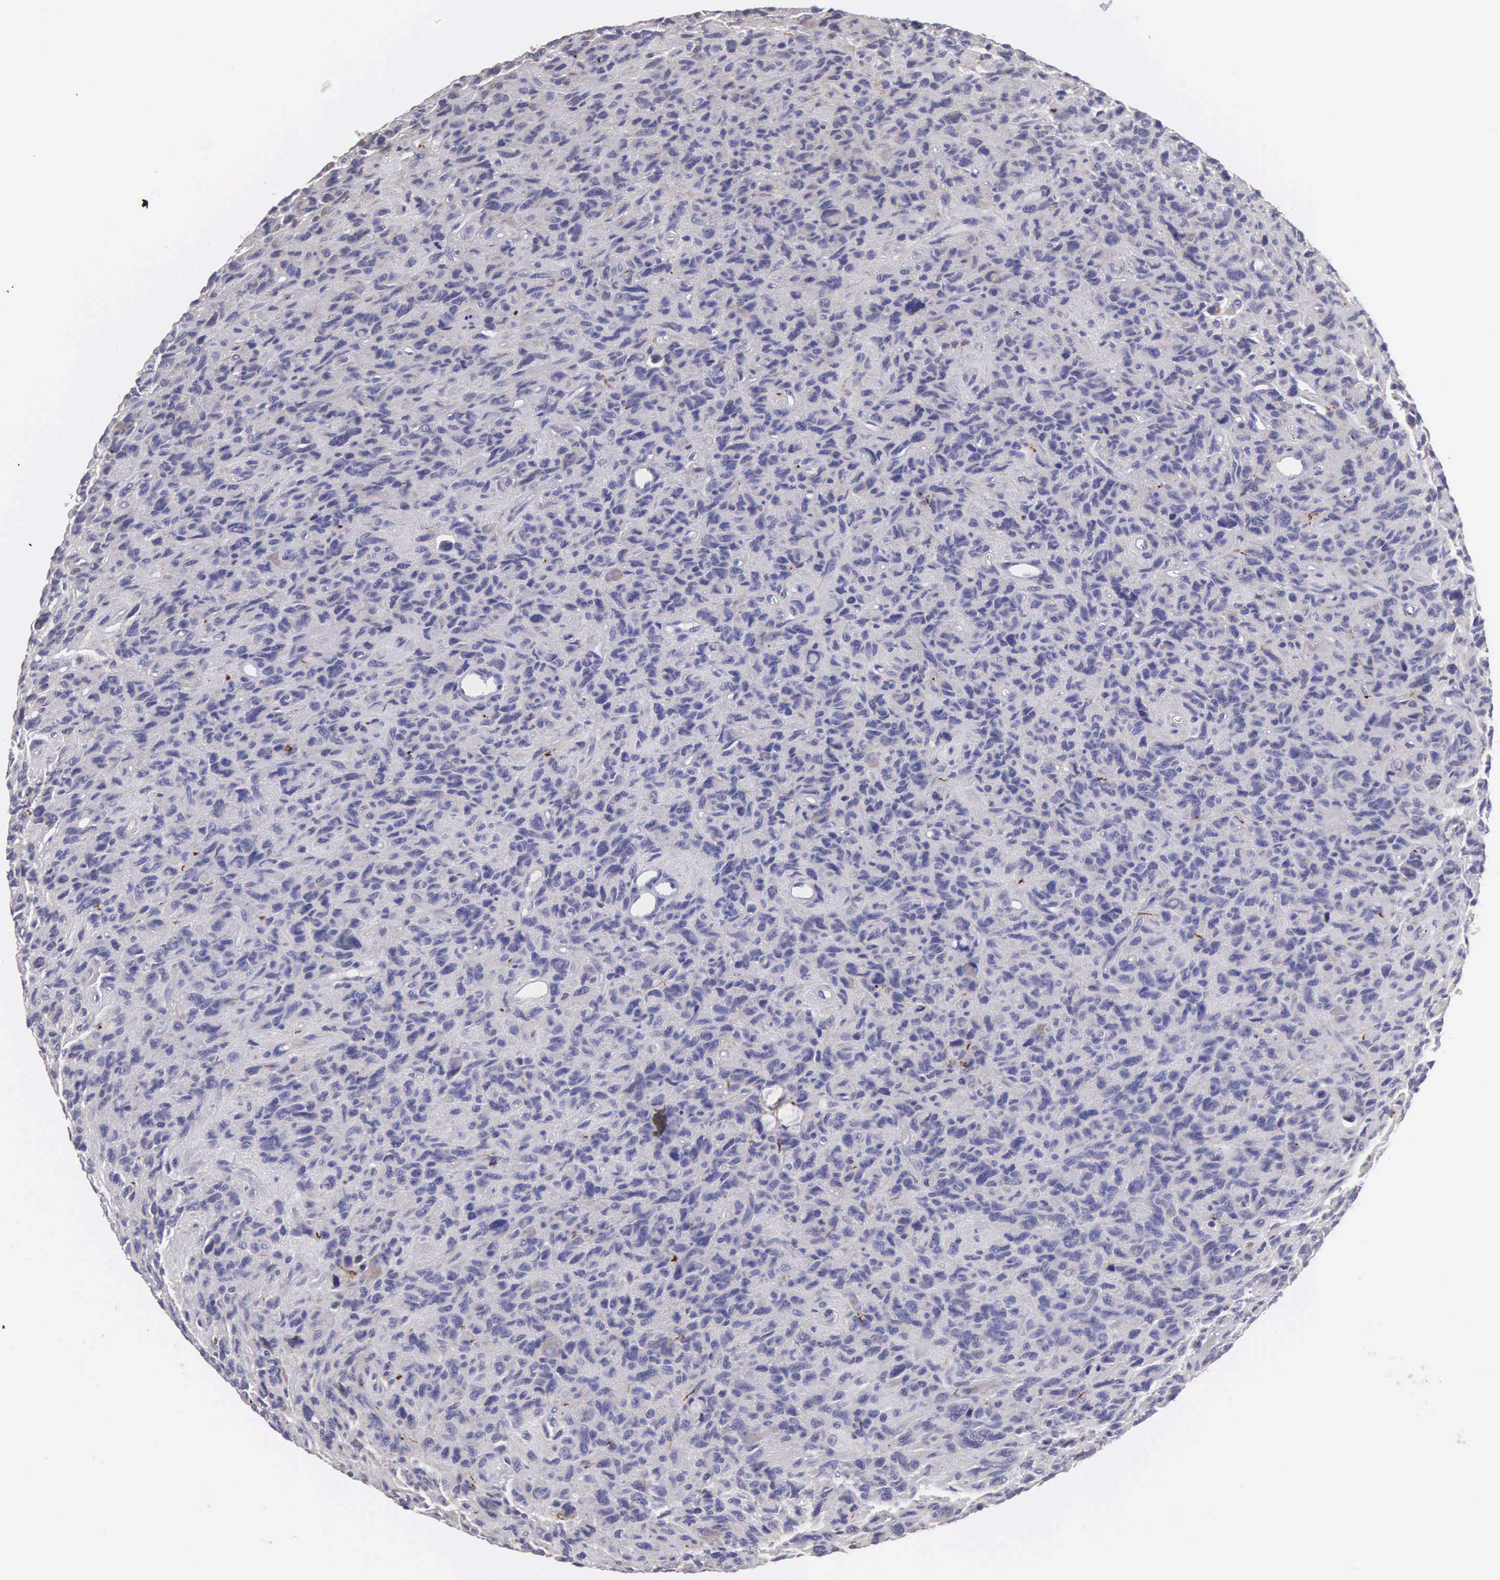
{"staining": {"intensity": "negative", "quantity": "none", "location": "none"}, "tissue": "glioma", "cell_type": "Tumor cells", "image_type": "cancer", "snomed": [{"axis": "morphology", "description": "Glioma, malignant, High grade"}, {"axis": "topography", "description": "Brain"}], "caption": "This photomicrograph is of malignant glioma (high-grade) stained with immunohistochemistry to label a protein in brown with the nuclei are counter-stained blue. There is no expression in tumor cells. (Stains: DAB (3,3'-diaminobenzidine) IHC with hematoxylin counter stain, Microscopy: brightfield microscopy at high magnification).", "gene": "SLITRK4", "patient": {"sex": "female", "age": 60}}